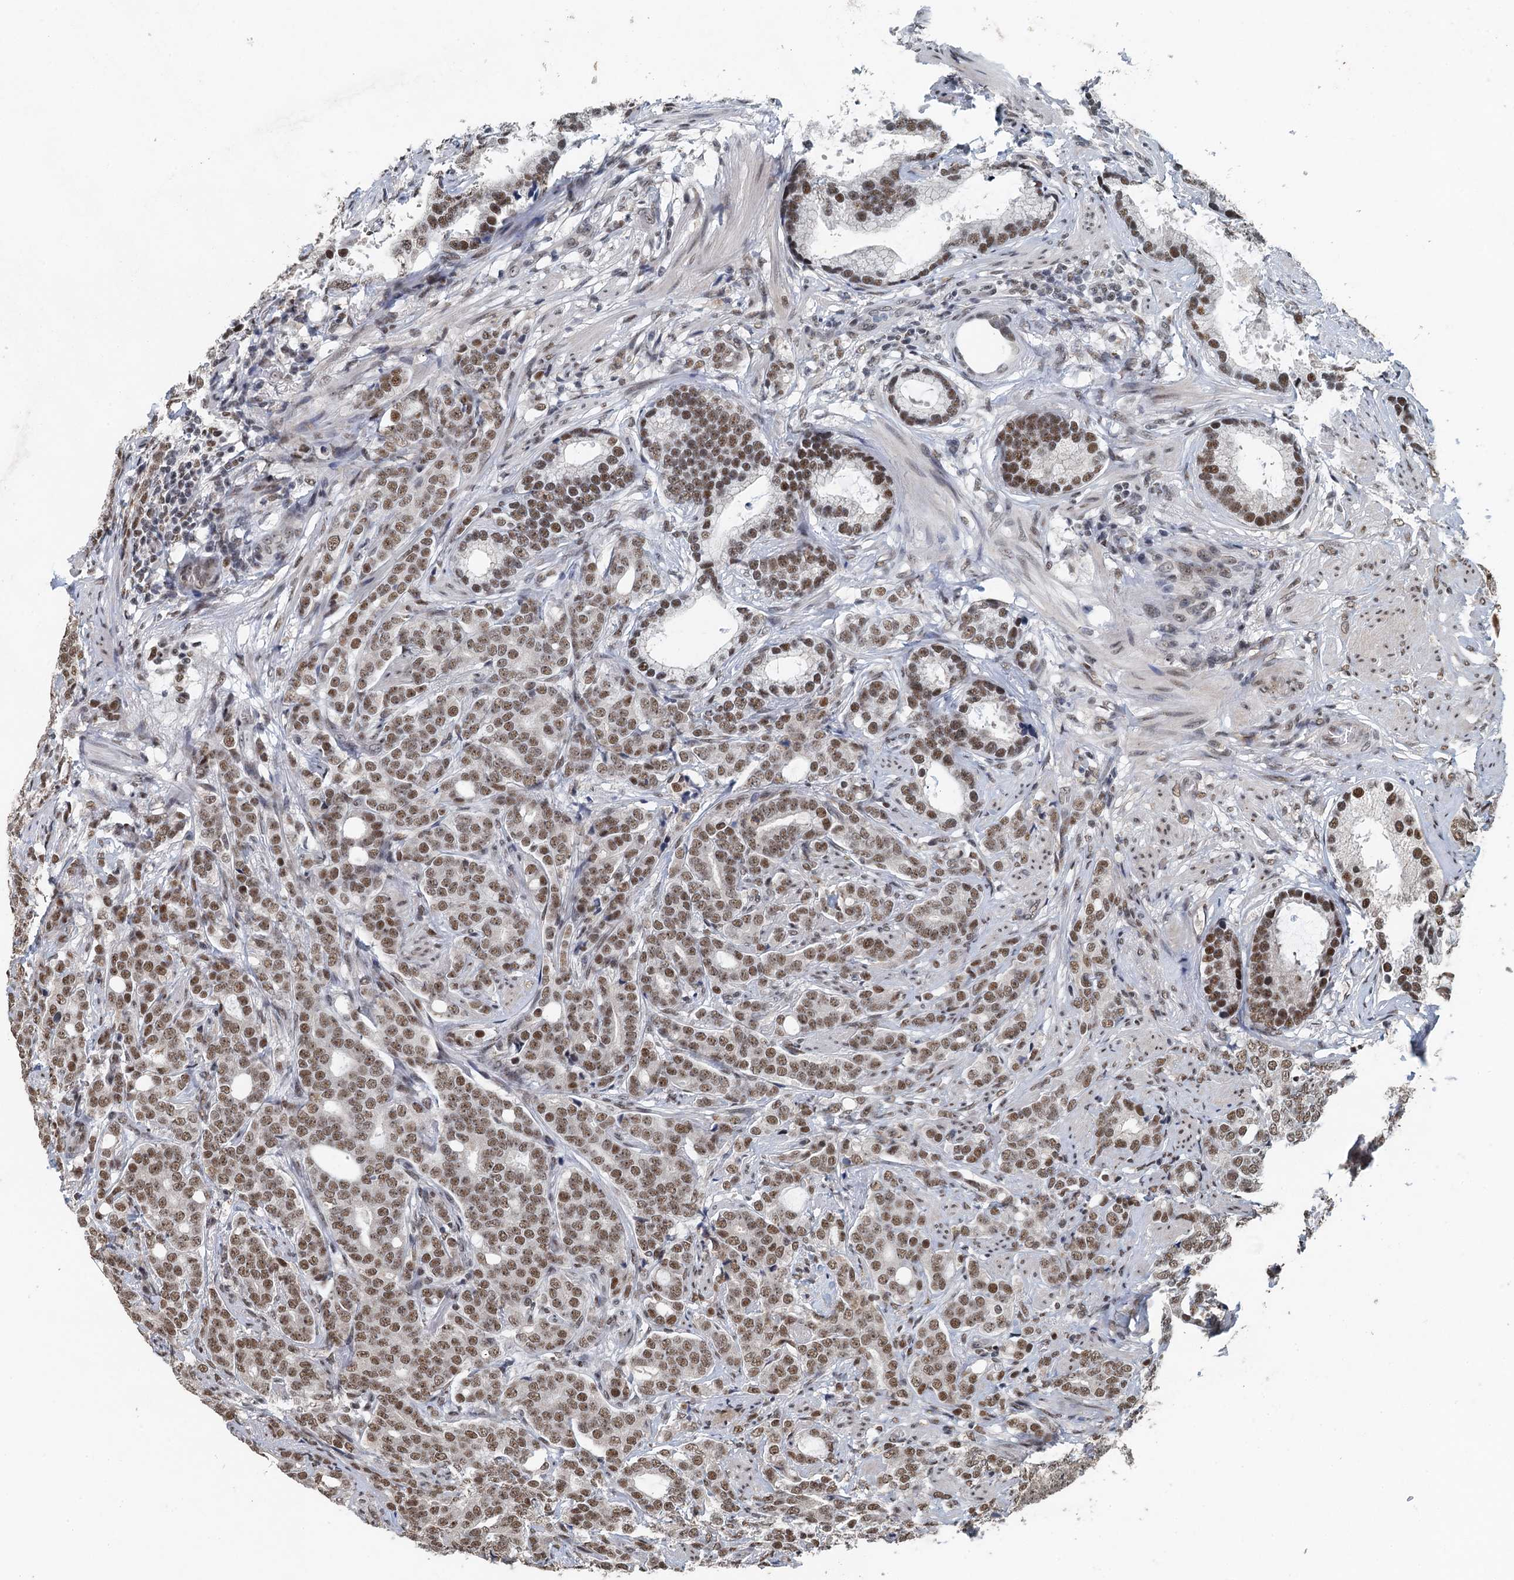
{"staining": {"intensity": "moderate", "quantity": ">75%", "location": "nuclear"}, "tissue": "prostate cancer", "cell_type": "Tumor cells", "image_type": "cancer", "snomed": [{"axis": "morphology", "description": "Adenocarcinoma, Low grade"}, {"axis": "topography", "description": "Prostate"}], "caption": "Immunohistochemistry (IHC) micrograph of human prostate cancer stained for a protein (brown), which exhibits medium levels of moderate nuclear positivity in approximately >75% of tumor cells.", "gene": "MTA3", "patient": {"sex": "male", "age": 71}}